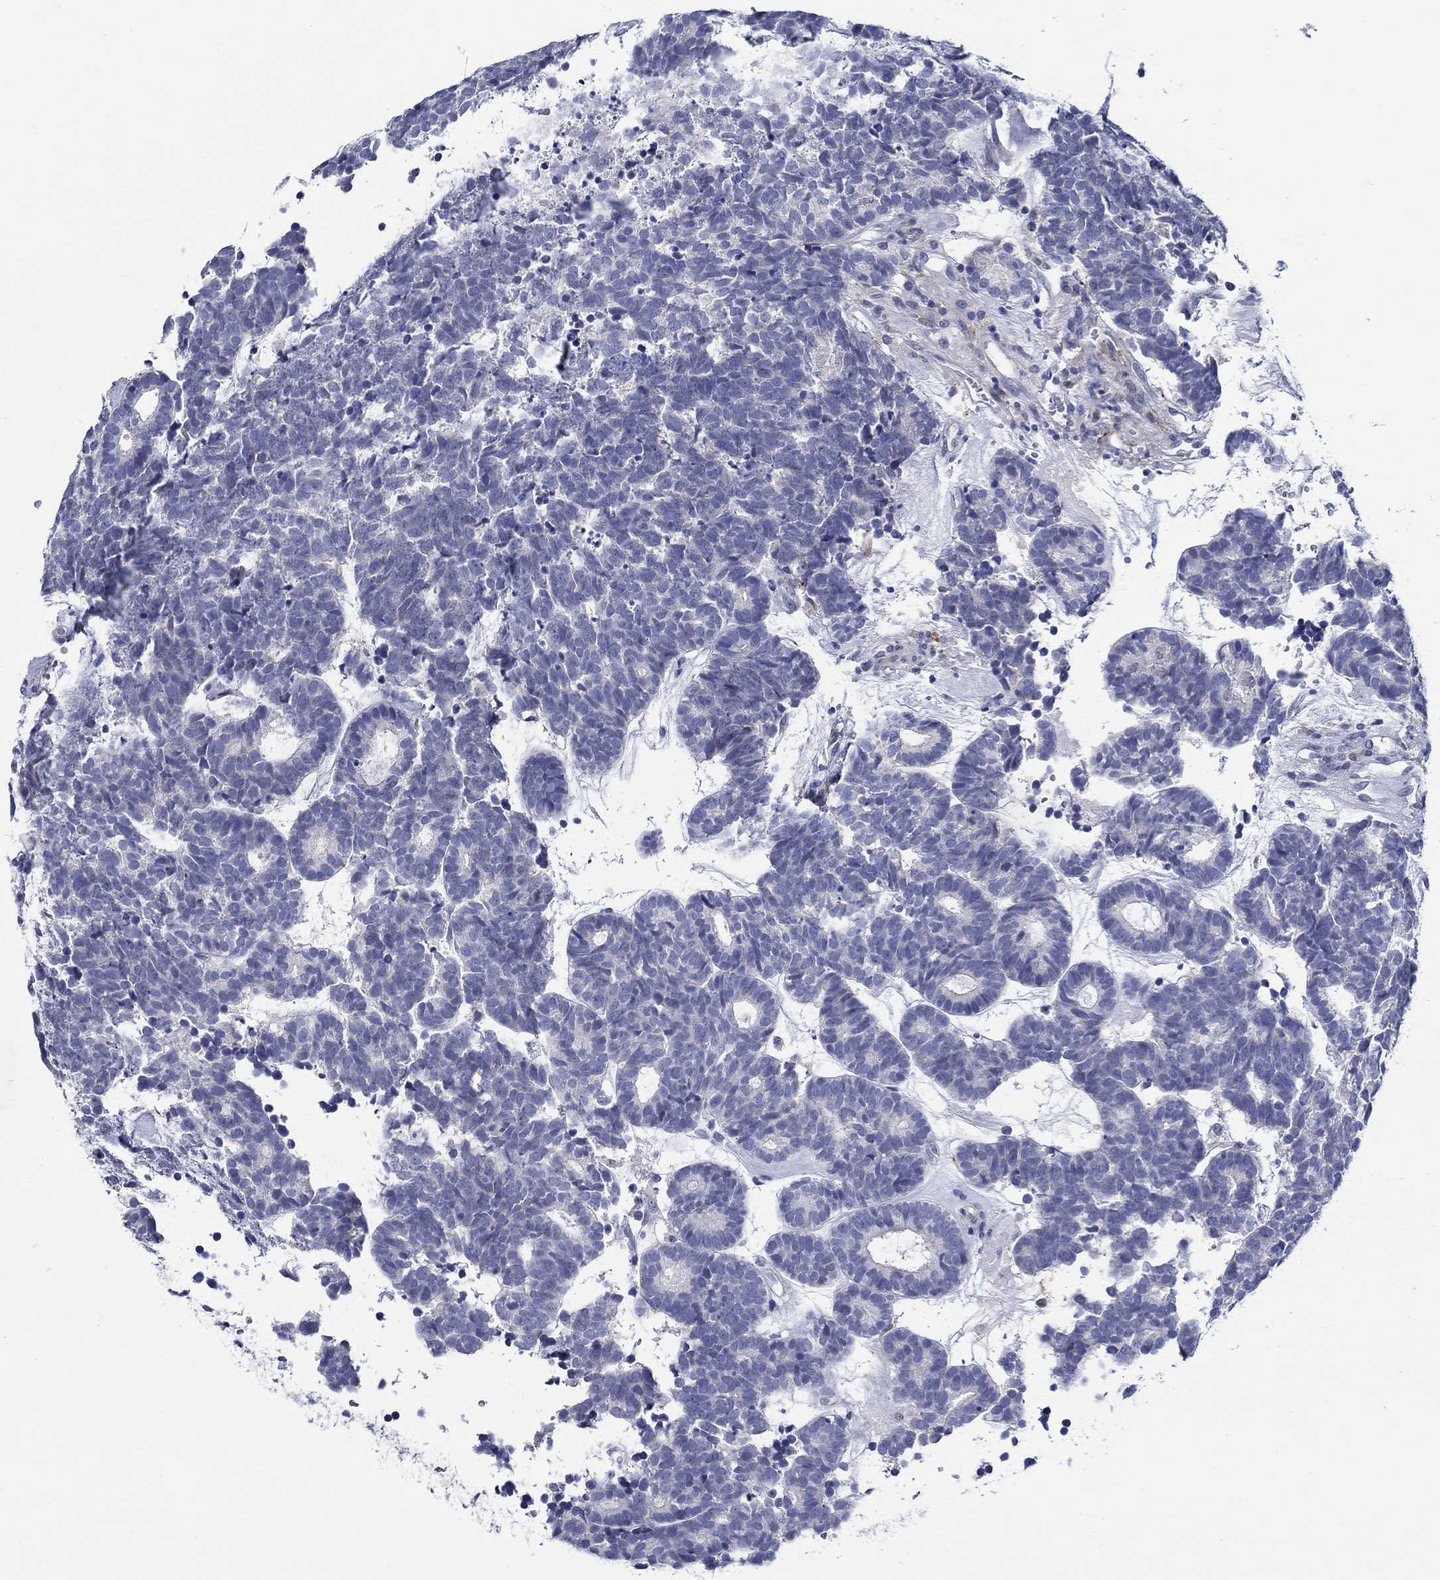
{"staining": {"intensity": "negative", "quantity": "none", "location": "none"}, "tissue": "head and neck cancer", "cell_type": "Tumor cells", "image_type": "cancer", "snomed": [{"axis": "morphology", "description": "Adenocarcinoma, NOS"}, {"axis": "topography", "description": "Head-Neck"}], "caption": "The immunohistochemistry (IHC) photomicrograph has no significant staining in tumor cells of head and neck cancer (adenocarcinoma) tissue. Brightfield microscopy of immunohistochemistry (IHC) stained with DAB (3,3'-diaminobenzidine) (brown) and hematoxylin (blue), captured at high magnification.", "gene": "MC2R", "patient": {"sex": "female", "age": 81}}